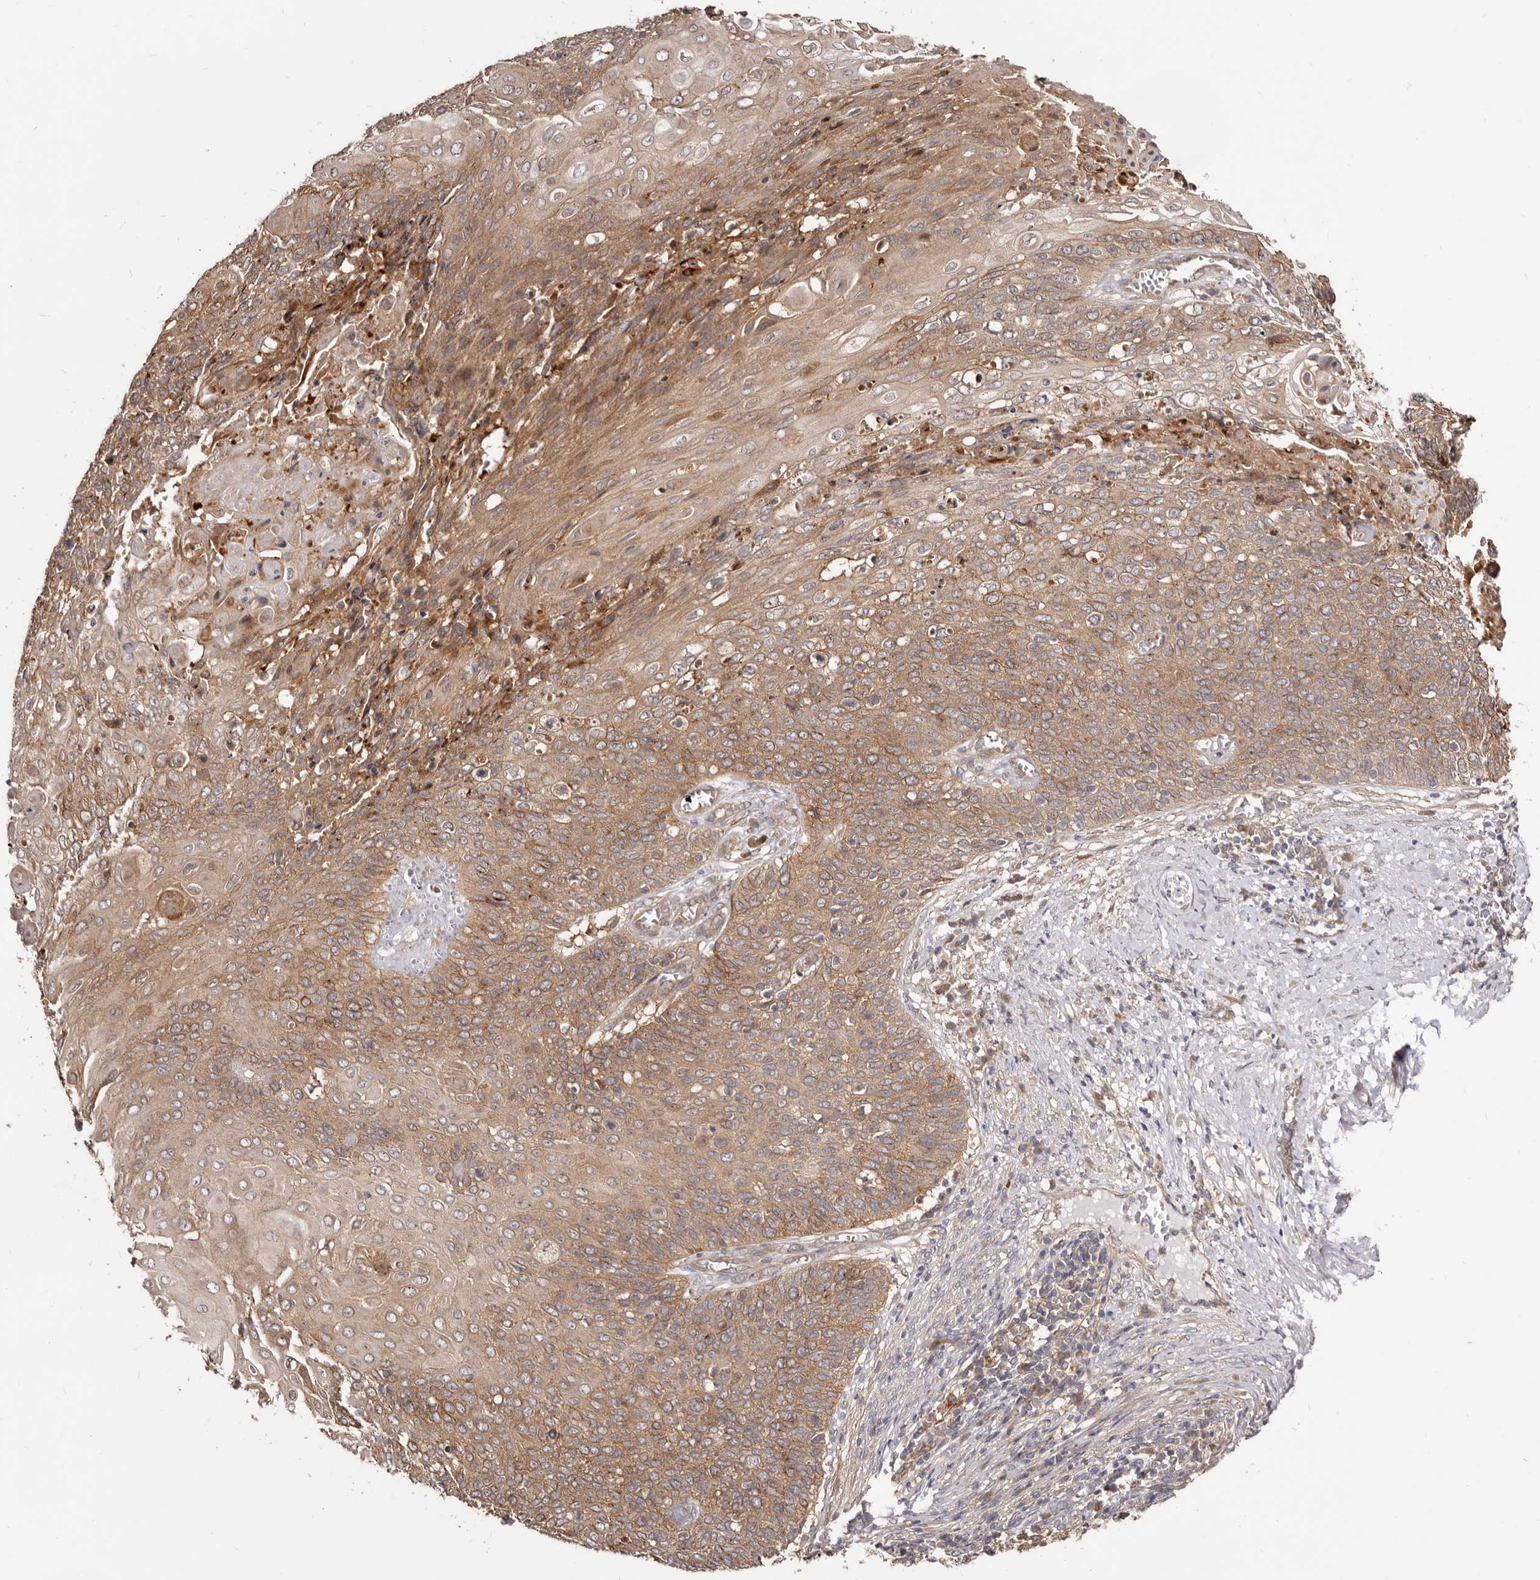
{"staining": {"intensity": "moderate", "quantity": ">75%", "location": "cytoplasmic/membranous"}, "tissue": "cervical cancer", "cell_type": "Tumor cells", "image_type": "cancer", "snomed": [{"axis": "morphology", "description": "Squamous cell carcinoma, NOS"}, {"axis": "topography", "description": "Cervix"}], "caption": "A micrograph showing moderate cytoplasmic/membranous positivity in approximately >75% of tumor cells in cervical cancer (squamous cell carcinoma), as visualized by brown immunohistochemical staining.", "gene": "GPATCH4", "patient": {"sex": "female", "age": 39}}